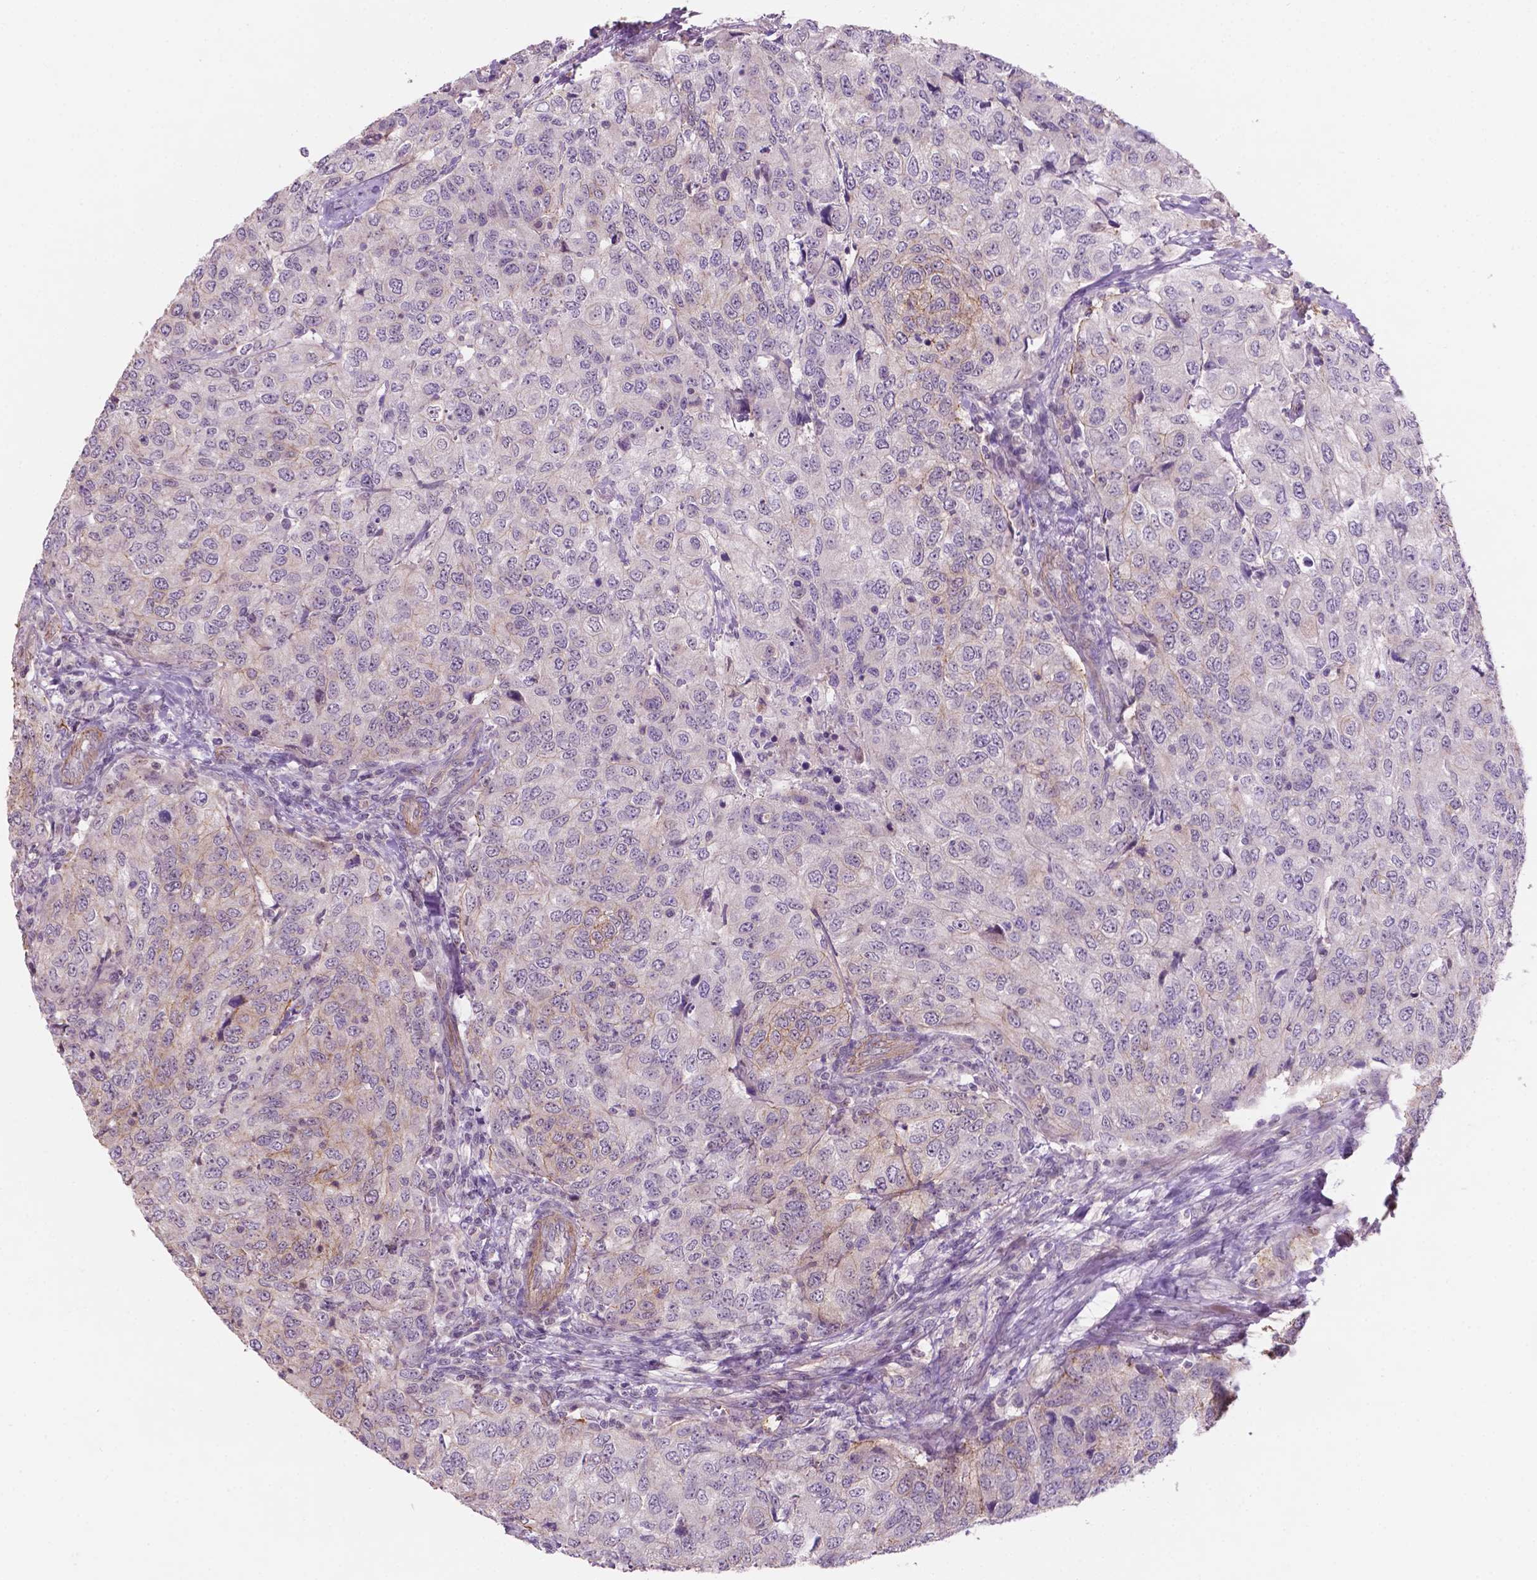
{"staining": {"intensity": "negative", "quantity": "none", "location": "none"}, "tissue": "urothelial cancer", "cell_type": "Tumor cells", "image_type": "cancer", "snomed": [{"axis": "morphology", "description": "Urothelial carcinoma, High grade"}, {"axis": "topography", "description": "Urinary bladder"}], "caption": "Urothelial cancer was stained to show a protein in brown. There is no significant staining in tumor cells.", "gene": "ARL5C", "patient": {"sex": "female", "age": 78}}